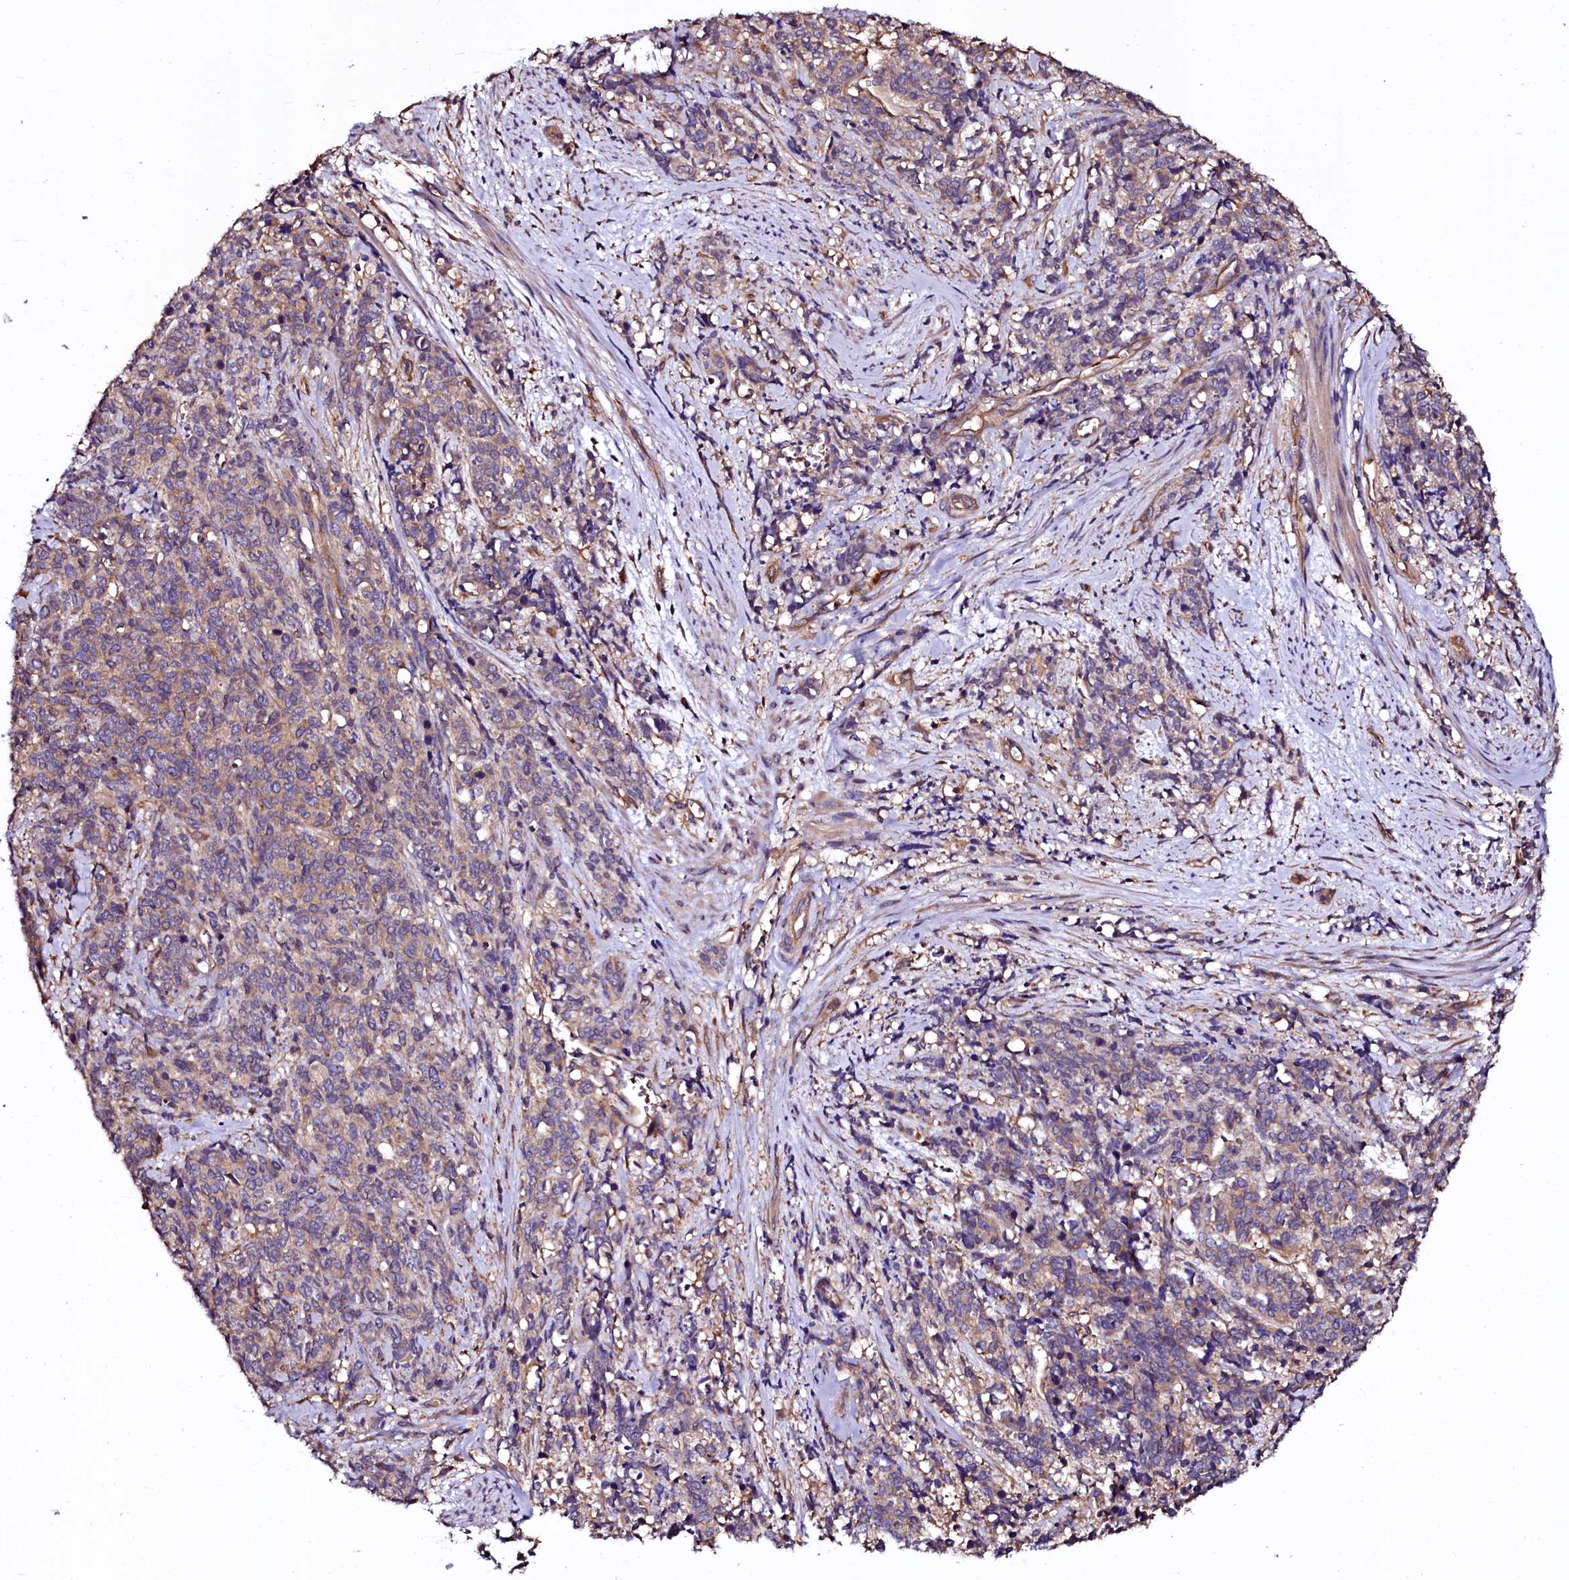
{"staining": {"intensity": "weak", "quantity": "<25%", "location": "cytoplasmic/membranous"}, "tissue": "cervical cancer", "cell_type": "Tumor cells", "image_type": "cancer", "snomed": [{"axis": "morphology", "description": "Squamous cell carcinoma, NOS"}, {"axis": "topography", "description": "Cervix"}], "caption": "A histopathology image of cervical cancer stained for a protein shows no brown staining in tumor cells.", "gene": "APPL2", "patient": {"sex": "female", "age": 60}}